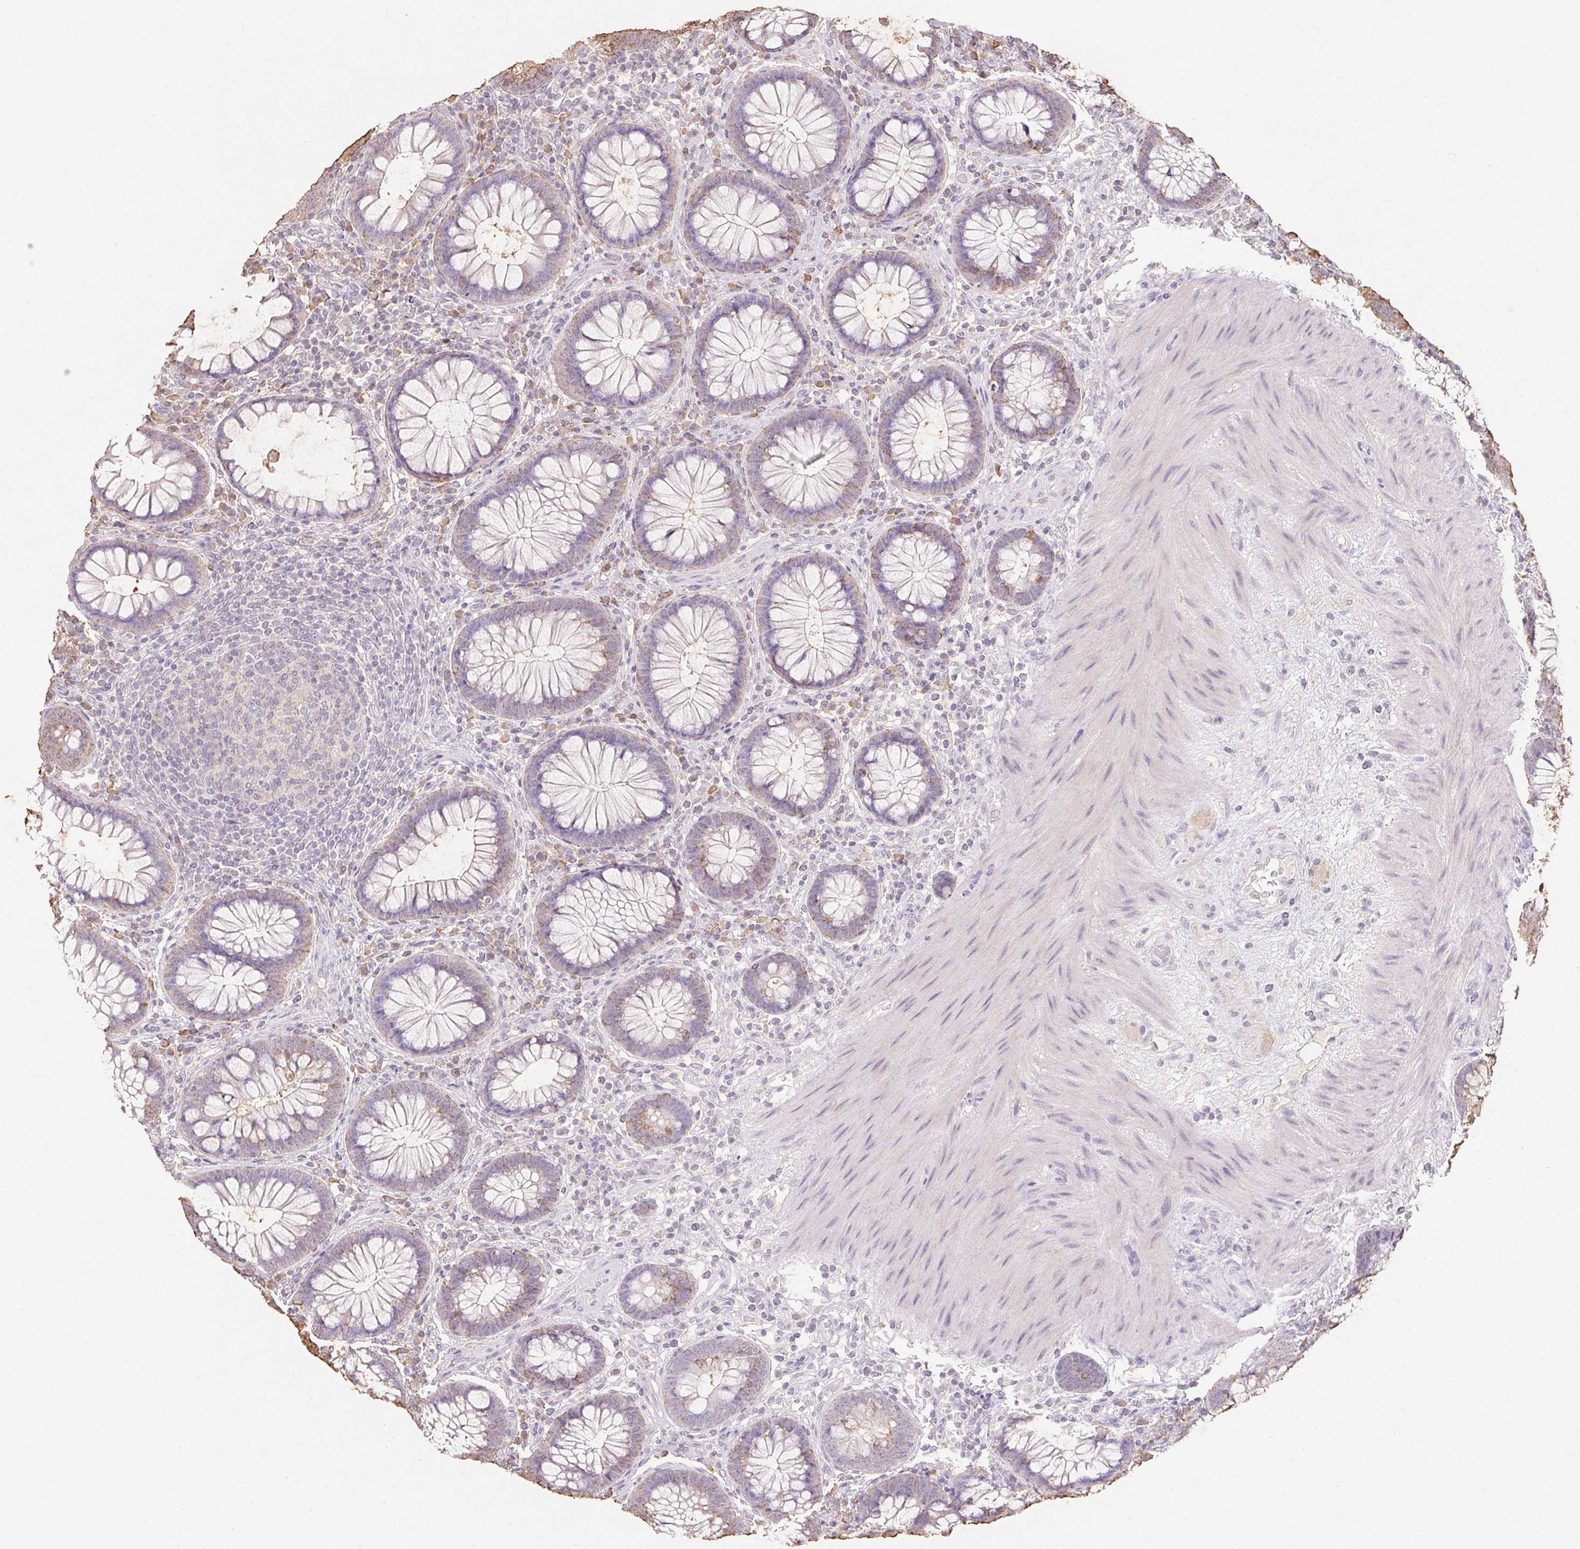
{"staining": {"intensity": "weak", "quantity": "25%-75%", "location": "cytoplasmic/membranous"}, "tissue": "colon", "cell_type": "Endothelial cells", "image_type": "normal", "snomed": [{"axis": "morphology", "description": "Normal tissue, NOS"}, {"axis": "morphology", "description": "Adenoma, NOS"}, {"axis": "topography", "description": "Soft tissue"}, {"axis": "topography", "description": "Colon"}], "caption": "About 25%-75% of endothelial cells in normal colon demonstrate weak cytoplasmic/membranous protein staining as visualized by brown immunohistochemical staining.", "gene": "MAP7D2", "patient": {"sex": "male", "age": 47}}